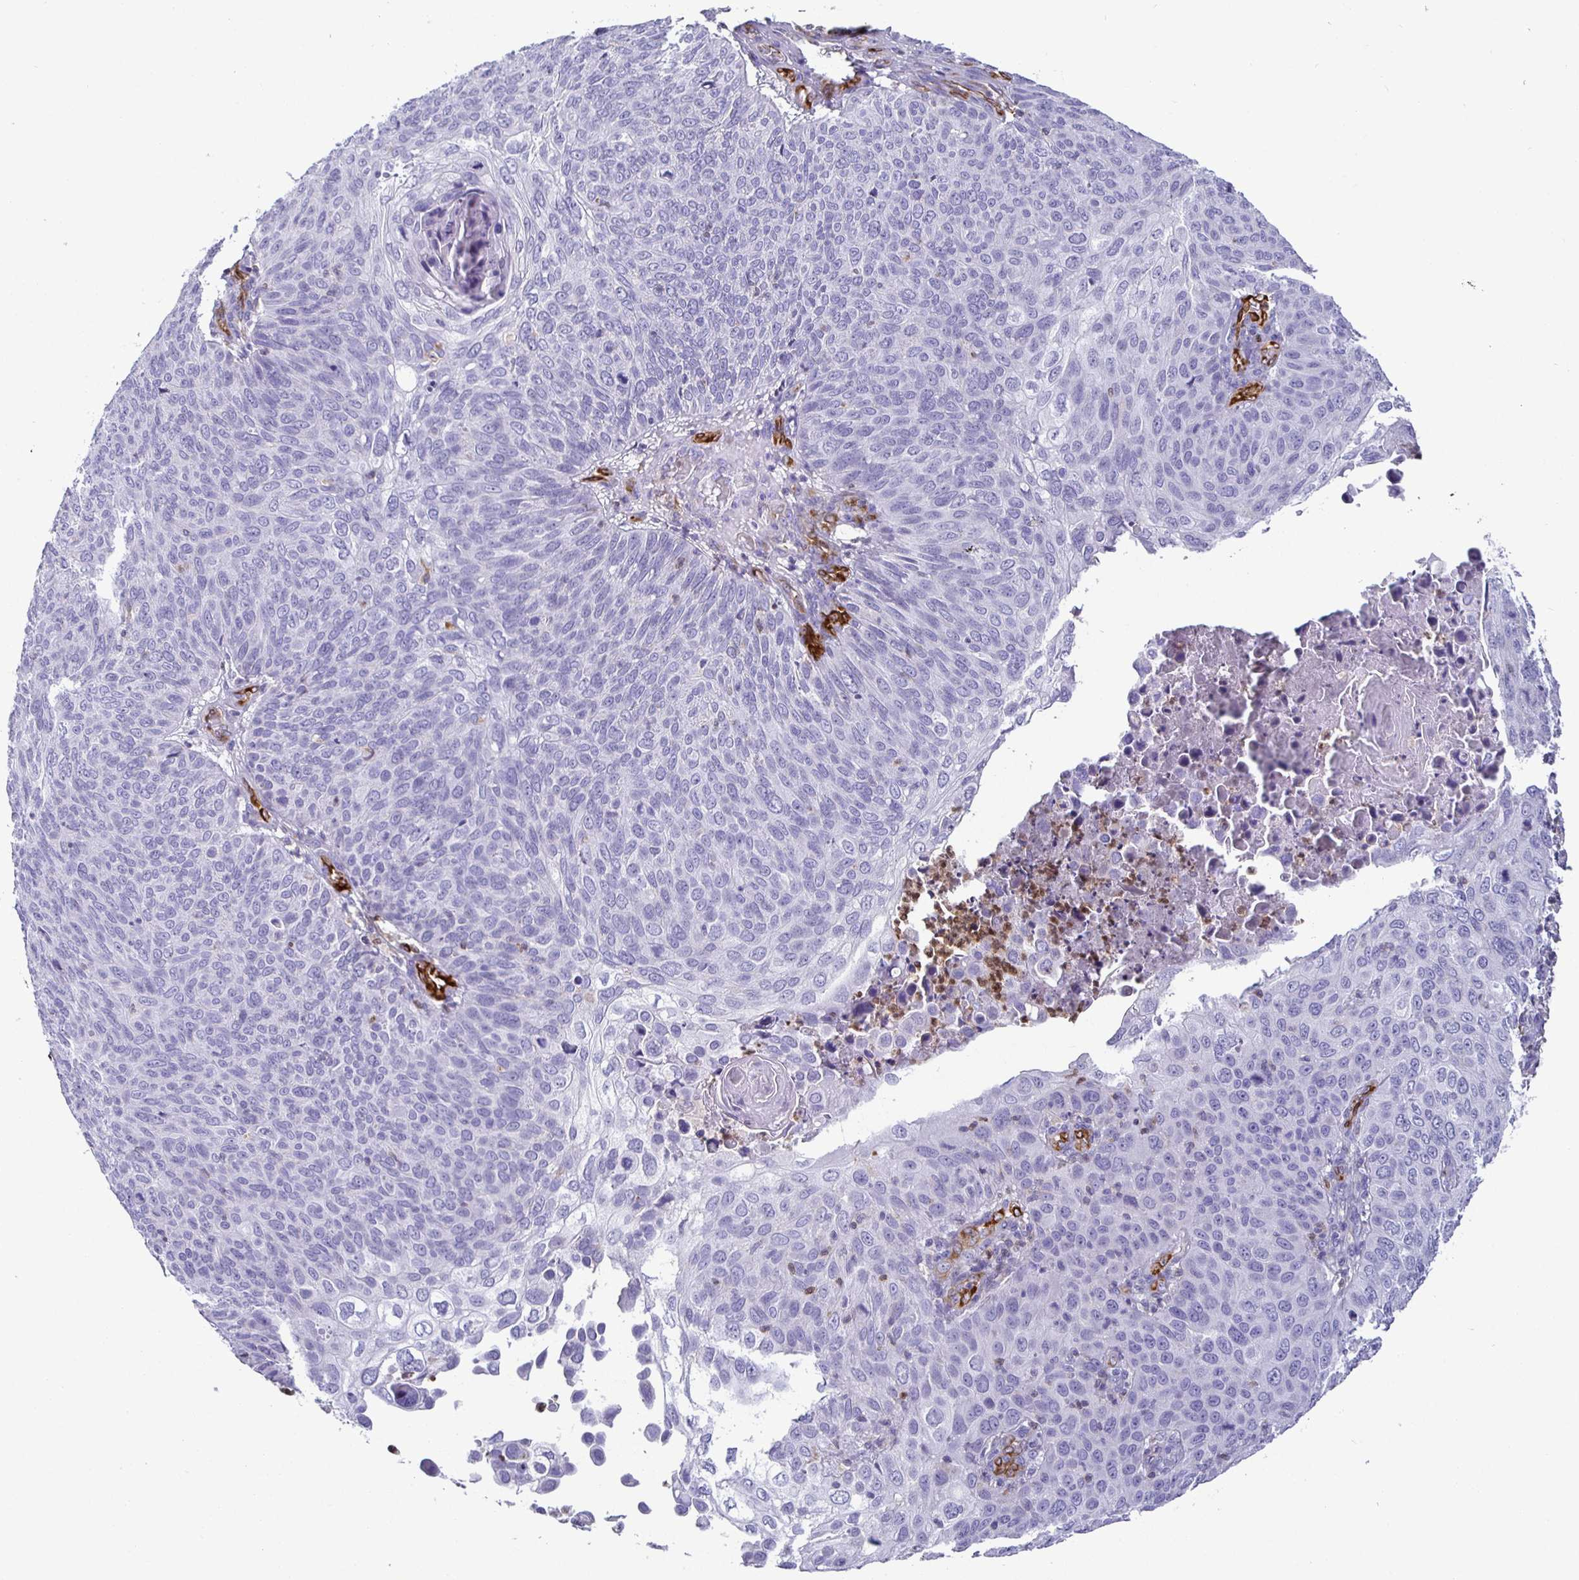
{"staining": {"intensity": "negative", "quantity": "none", "location": "none"}, "tissue": "skin cancer", "cell_type": "Tumor cells", "image_type": "cancer", "snomed": [{"axis": "morphology", "description": "Squamous cell carcinoma, NOS"}, {"axis": "topography", "description": "Skin"}], "caption": "There is no significant expression in tumor cells of squamous cell carcinoma (skin). (DAB immunohistochemistry, high magnification).", "gene": "TP53I11", "patient": {"sex": "male", "age": 87}}